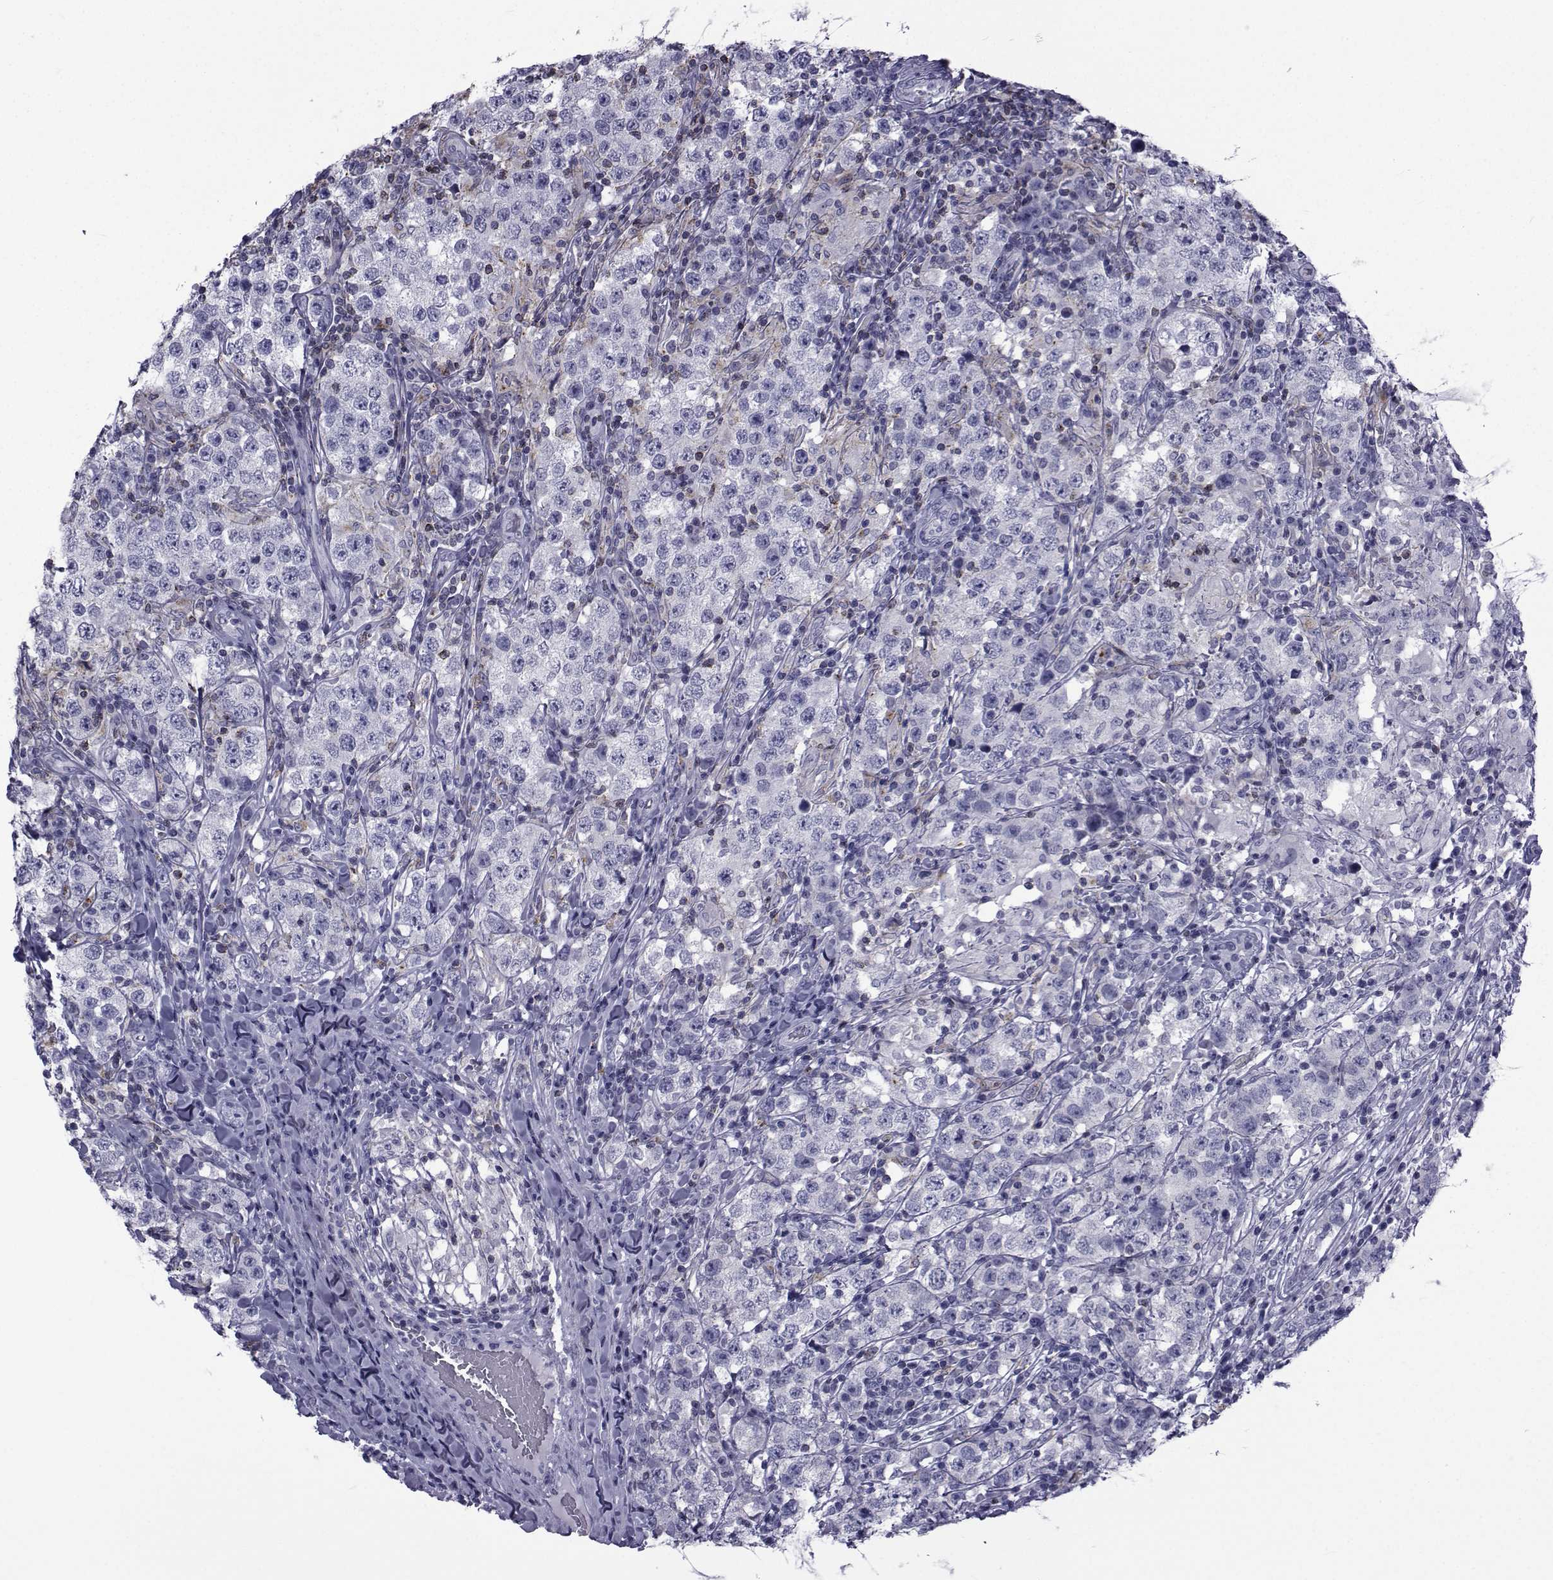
{"staining": {"intensity": "moderate", "quantity": "<25%", "location": "cytoplasmic/membranous"}, "tissue": "testis cancer", "cell_type": "Tumor cells", "image_type": "cancer", "snomed": [{"axis": "morphology", "description": "Seminoma, NOS"}, {"axis": "morphology", "description": "Carcinoma, Embryonal, NOS"}, {"axis": "topography", "description": "Testis"}], "caption": "IHC (DAB (3,3'-diaminobenzidine)) staining of testis cancer (seminoma) demonstrates moderate cytoplasmic/membranous protein expression in approximately <25% of tumor cells.", "gene": "PDE6H", "patient": {"sex": "male", "age": 41}}